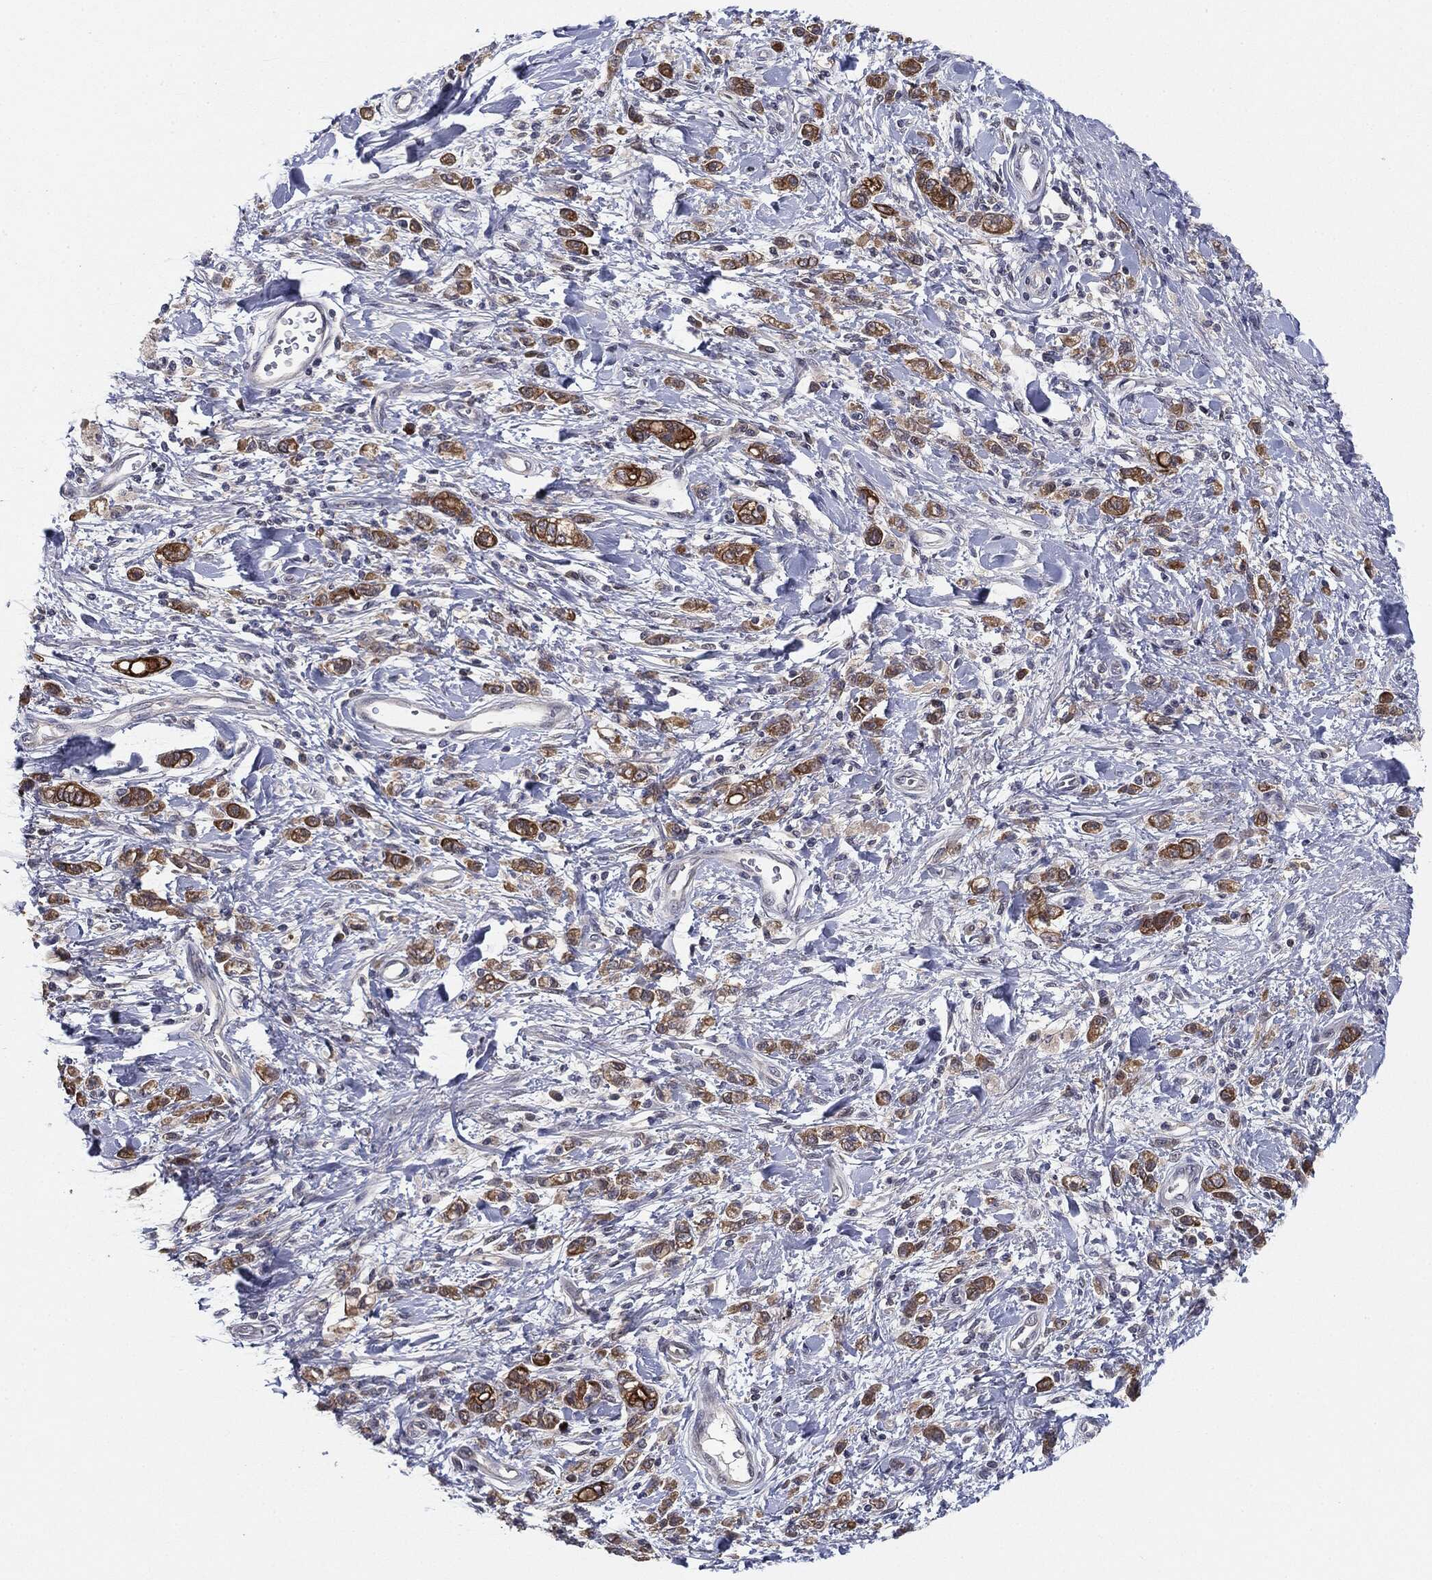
{"staining": {"intensity": "strong", "quantity": ">75%", "location": "cytoplasmic/membranous"}, "tissue": "stomach cancer", "cell_type": "Tumor cells", "image_type": "cancer", "snomed": [{"axis": "morphology", "description": "Adenocarcinoma, NOS"}, {"axis": "topography", "description": "Stomach"}], "caption": "IHC of stomach cancer shows high levels of strong cytoplasmic/membranous expression in approximately >75% of tumor cells. (DAB (3,3'-diaminobenzidine) = brown stain, brightfield microscopy at high magnification).", "gene": "KRT7", "patient": {"sex": "male", "age": 77}}